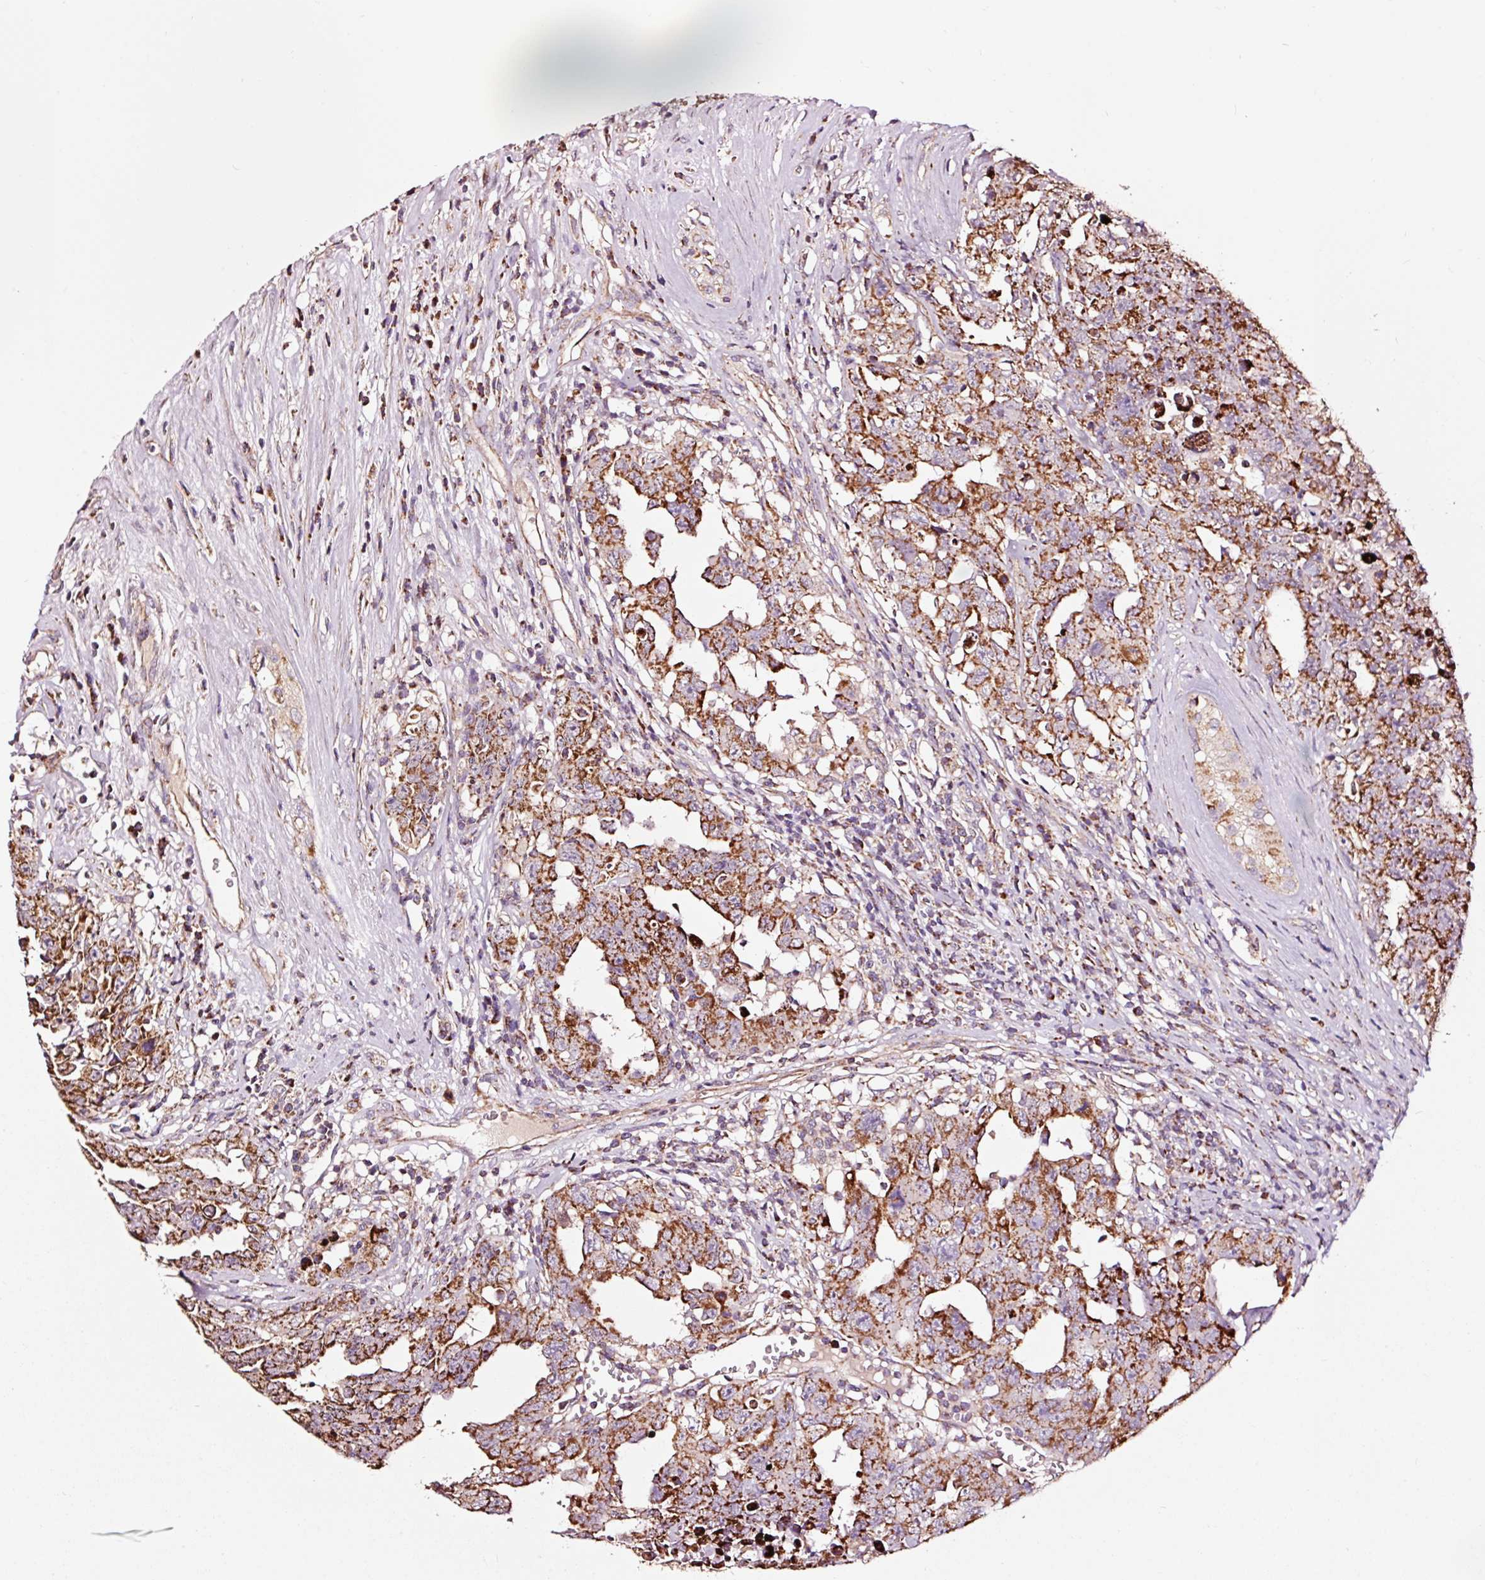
{"staining": {"intensity": "strong", "quantity": ">75%", "location": "cytoplasmic/membranous"}, "tissue": "testis cancer", "cell_type": "Tumor cells", "image_type": "cancer", "snomed": [{"axis": "morphology", "description": "Carcinoma, Embryonal, NOS"}, {"axis": "topography", "description": "Testis"}], "caption": "Immunohistochemical staining of human testis embryonal carcinoma displays high levels of strong cytoplasmic/membranous positivity in about >75% of tumor cells. (Stains: DAB in brown, nuclei in blue, Microscopy: brightfield microscopy at high magnification).", "gene": "TPM1", "patient": {"sex": "male", "age": 24}}